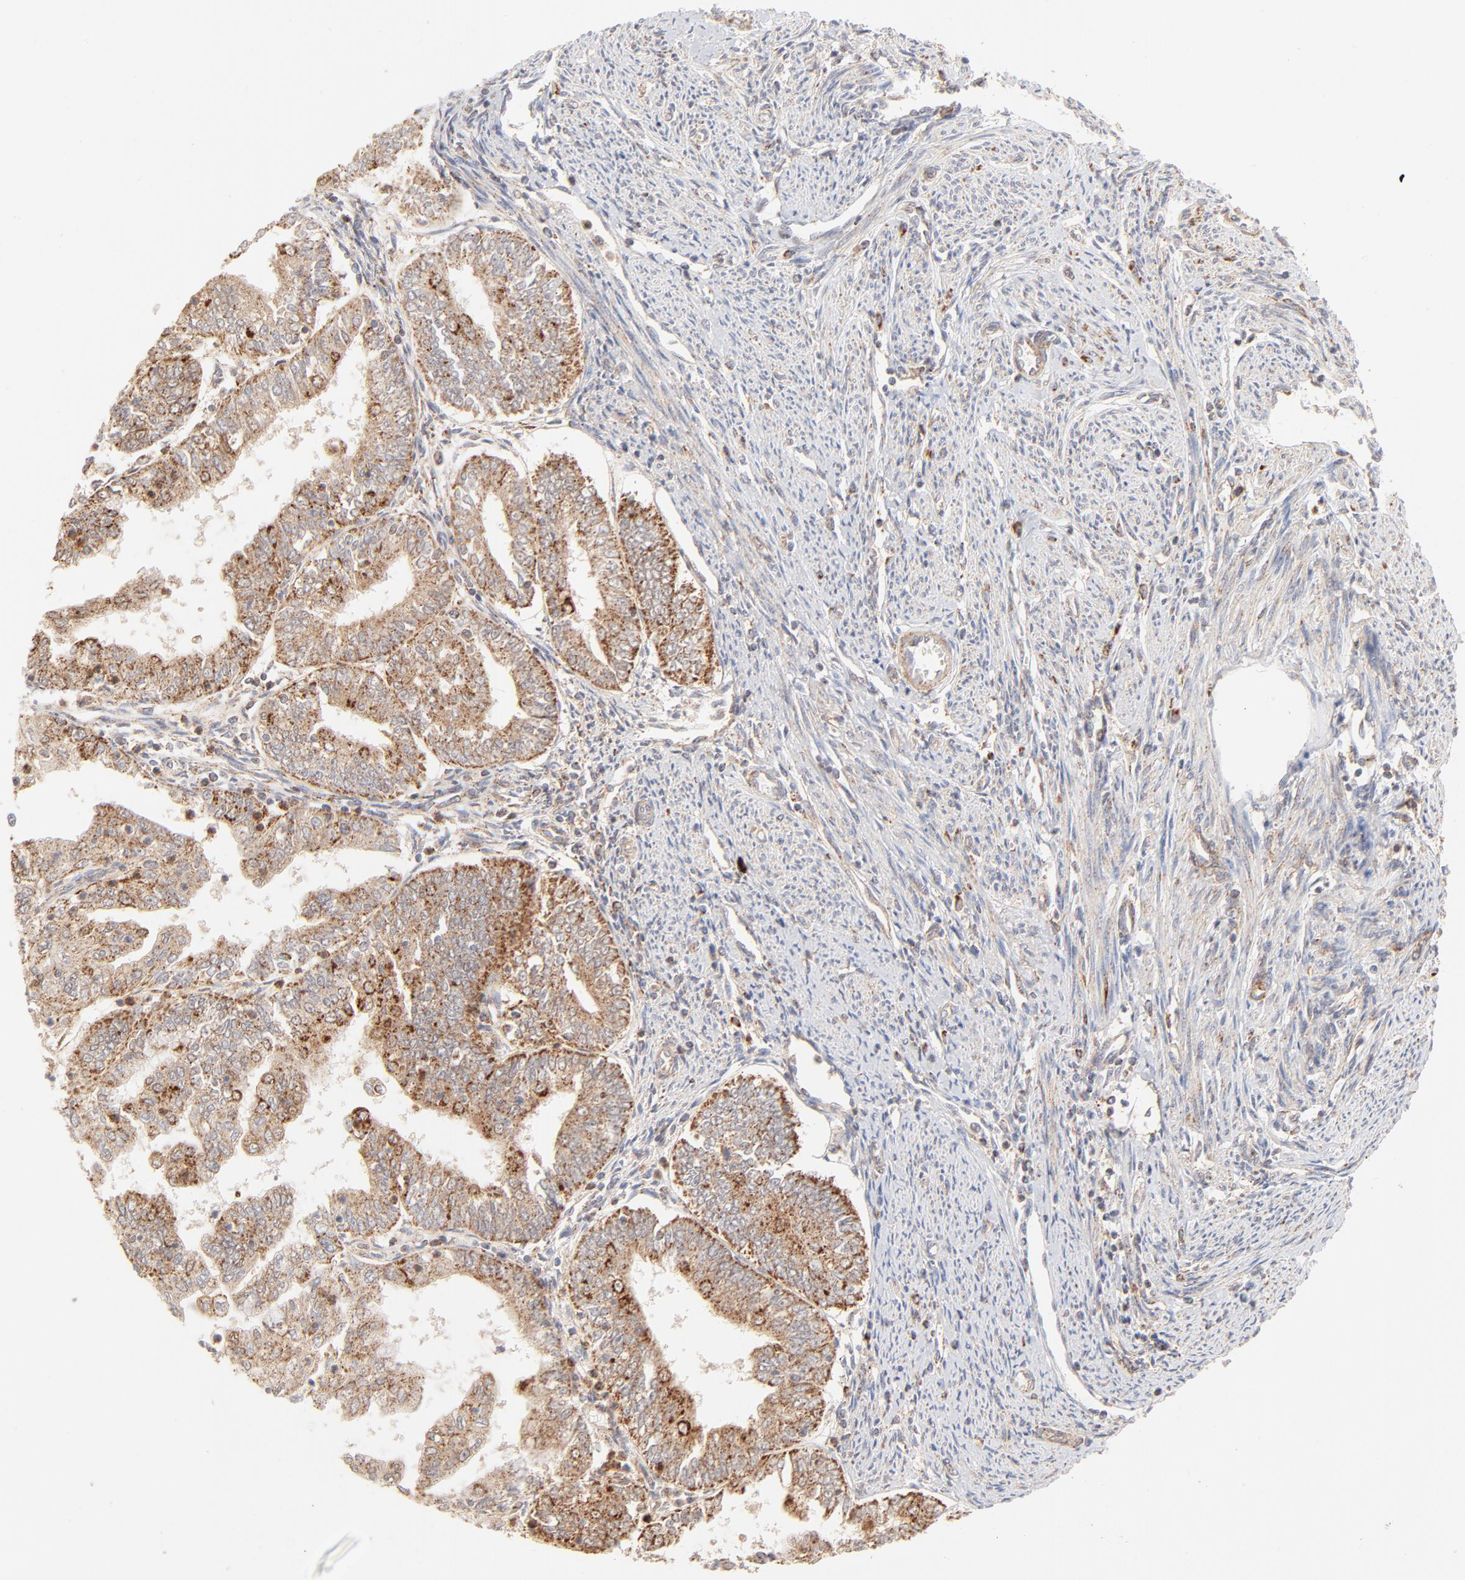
{"staining": {"intensity": "moderate", "quantity": ">75%", "location": "cytoplasmic/membranous"}, "tissue": "endometrial cancer", "cell_type": "Tumor cells", "image_type": "cancer", "snomed": [{"axis": "morphology", "description": "Adenocarcinoma, NOS"}, {"axis": "topography", "description": "Endometrium"}], "caption": "High-magnification brightfield microscopy of adenocarcinoma (endometrial) stained with DAB (3,3'-diaminobenzidine) (brown) and counterstained with hematoxylin (blue). tumor cells exhibit moderate cytoplasmic/membranous expression is present in about>75% of cells.", "gene": "CSPG4", "patient": {"sex": "female", "age": 75}}